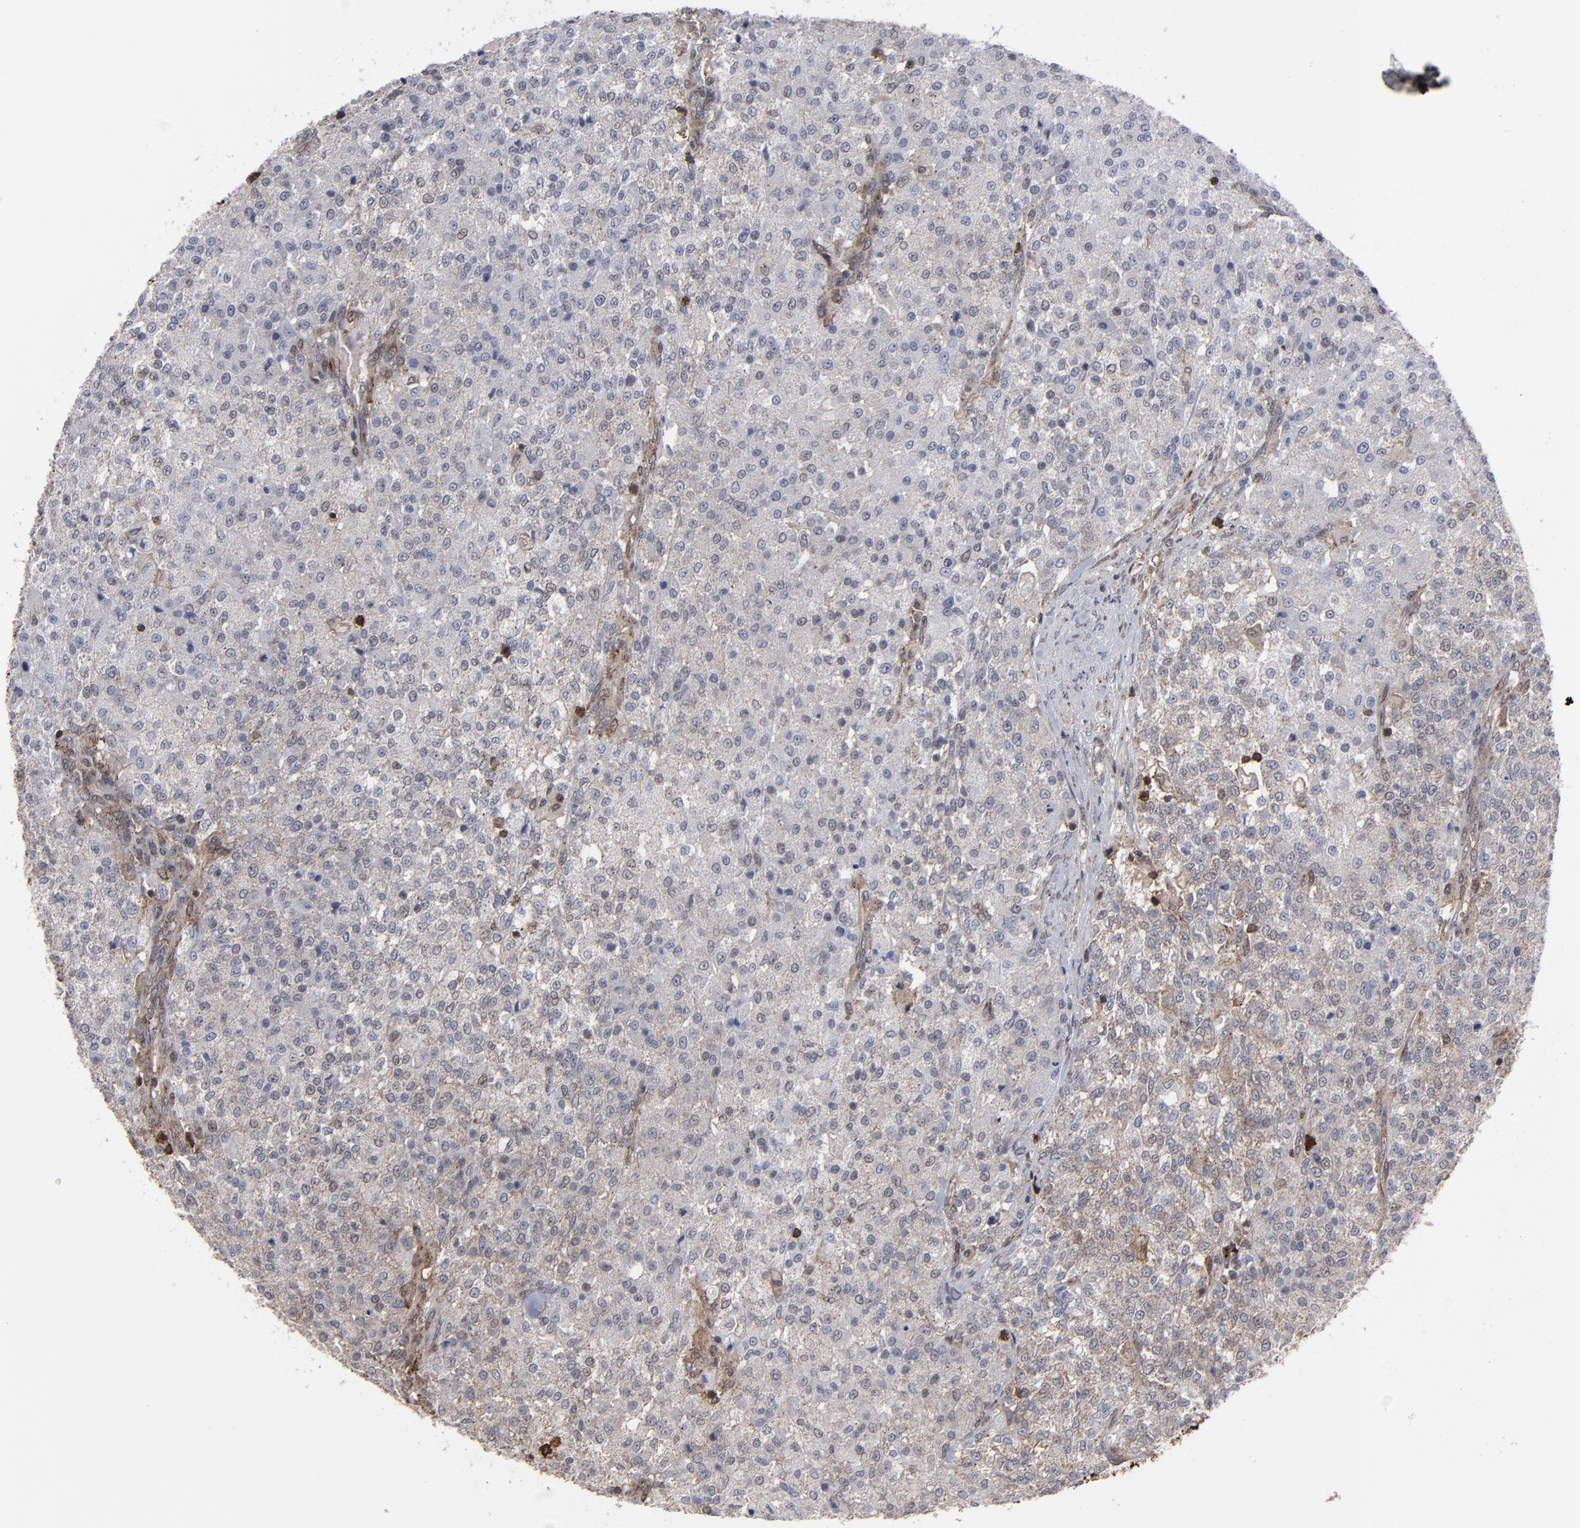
{"staining": {"intensity": "weak", "quantity": "<25%", "location": "cytoplasmic/membranous"}, "tissue": "testis cancer", "cell_type": "Tumor cells", "image_type": "cancer", "snomed": [{"axis": "morphology", "description": "Seminoma, NOS"}, {"axis": "topography", "description": "Testis"}], "caption": "IHC micrograph of neoplastic tissue: testis seminoma stained with DAB demonstrates no significant protein expression in tumor cells. (Stains: DAB (3,3'-diaminobenzidine) immunohistochemistry (IHC) with hematoxylin counter stain, Microscopy: brightfield microscopy at high magnification).", "gene": "KIAA2026", "patient": {"sex": "male", "age": 59}}